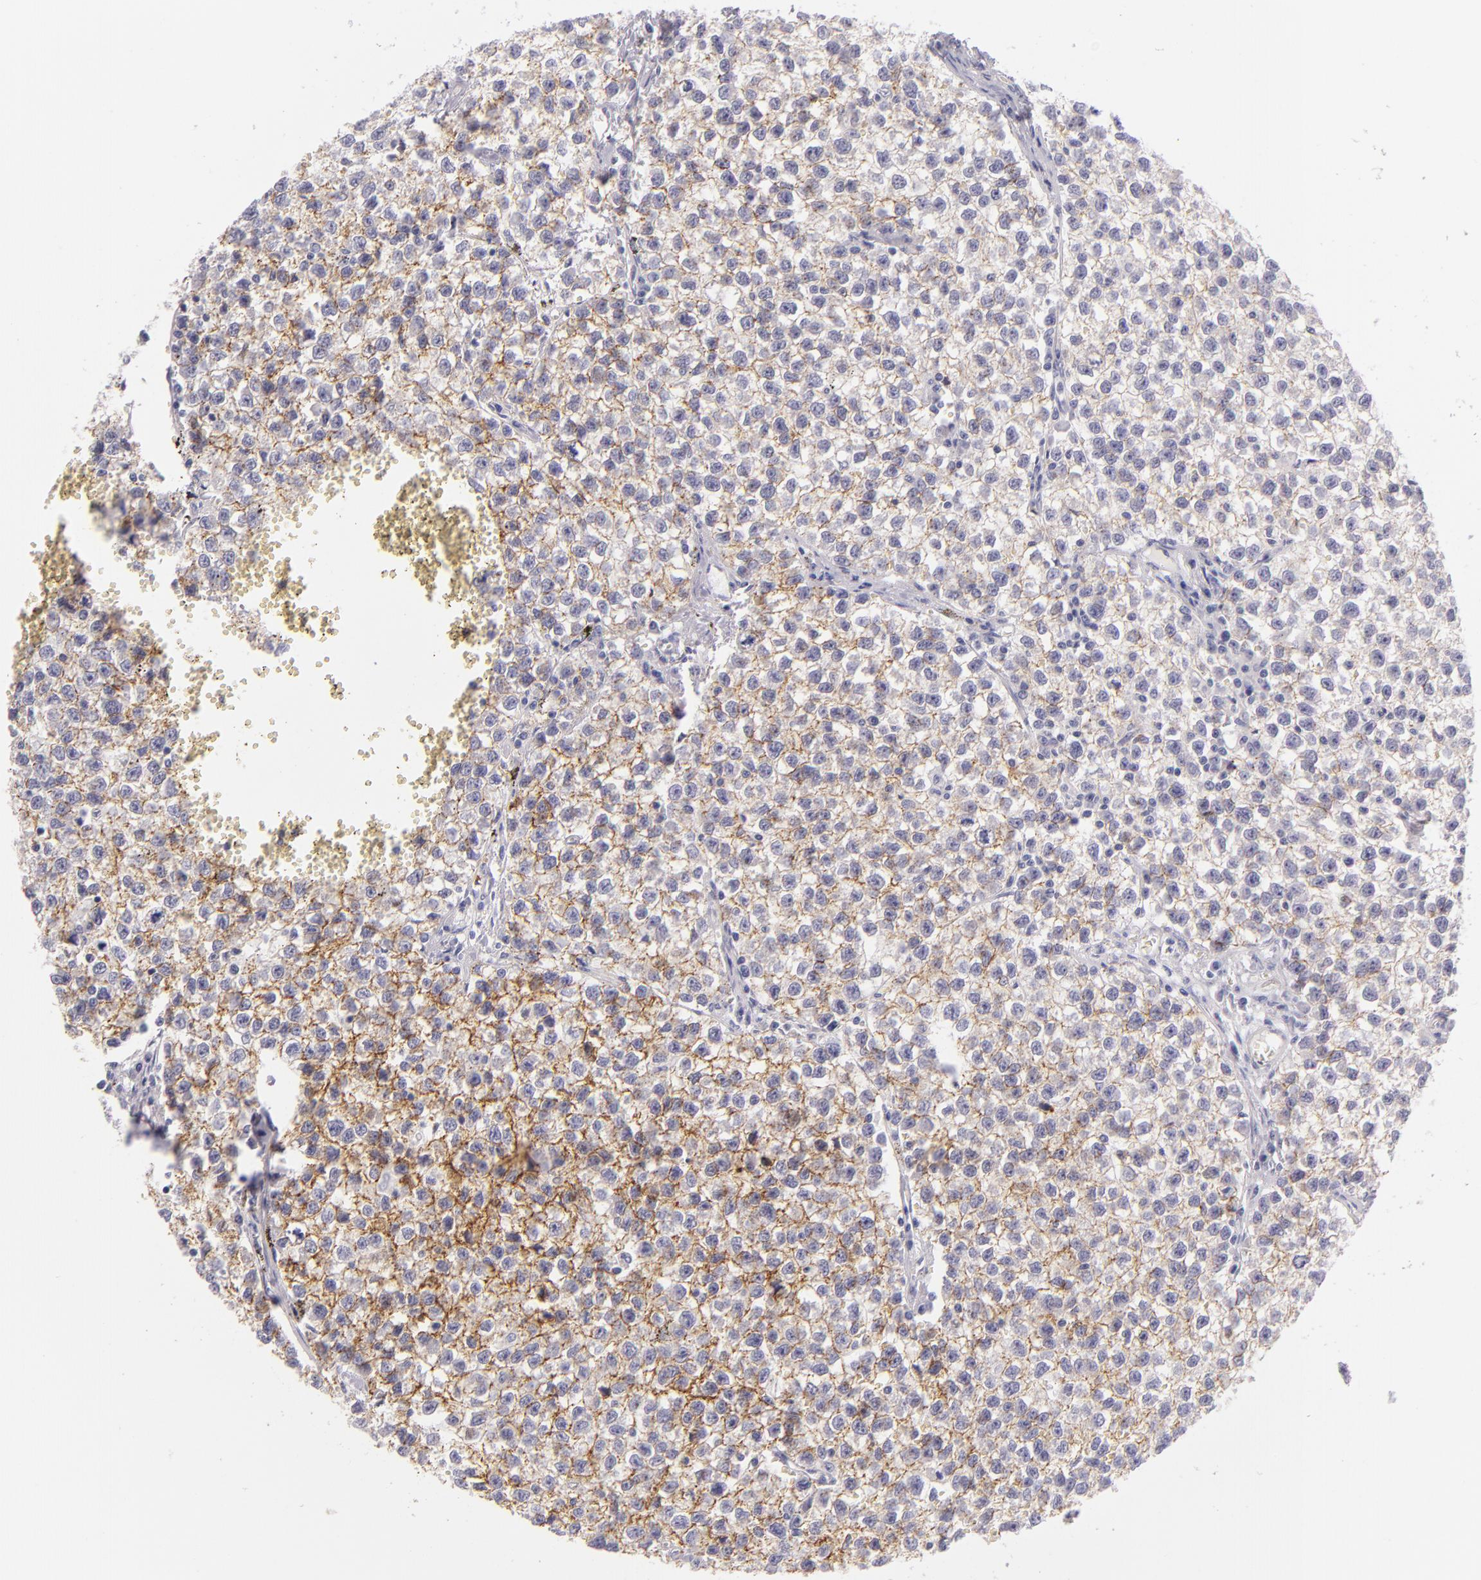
{"staining": {"intensity": "moderate", "quantity": ">75%", "location": "cytoplasmic/membranous"}, "tissue": "testis cancer", "cell_type": "Tumor cells", "image_type": "cancer", "snomed": [{"axis": "morphology", "description": "Seminoma, NOS"}, {"axis": "topography", "description": "Testis"}], "caption": "Immunohistochemical staining of human testis cancer (seminoma) reveals moderate cytoplasmic/membranous protein positivity in approximately >75% of tumor cells. (IHC, brightfield microscopy, high magnification).", "gene": "CDH3", "patient": {"sex": "male", "age": 35}}